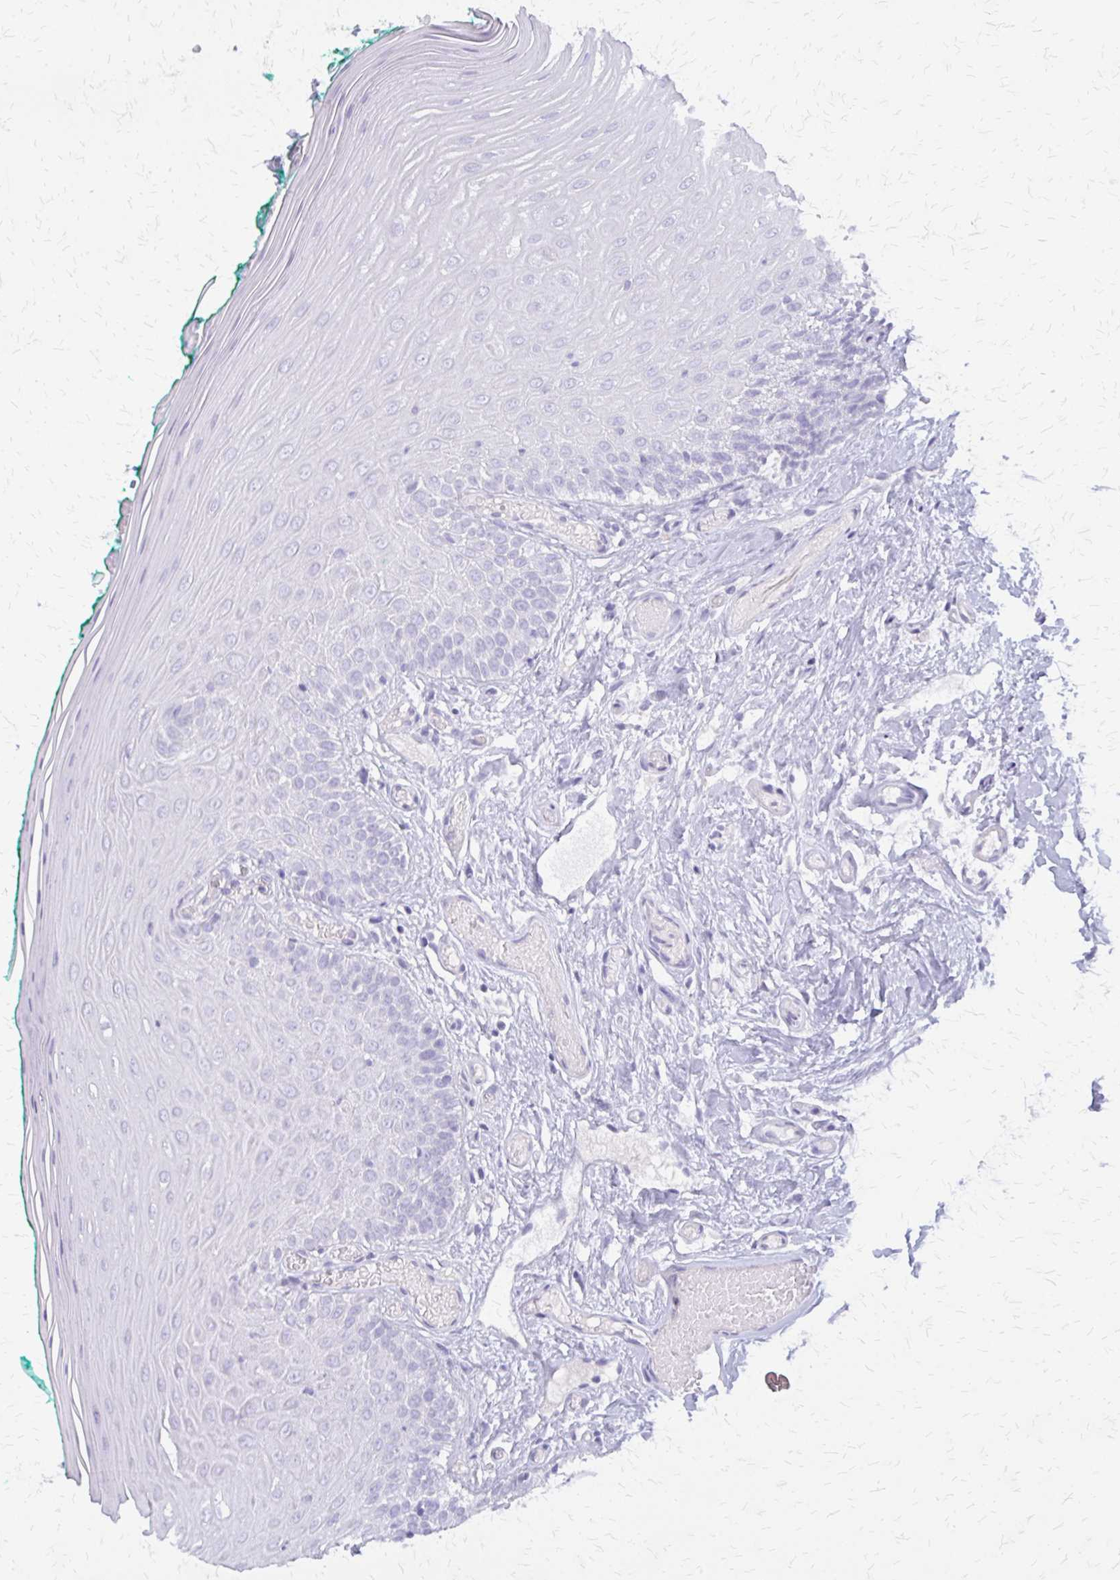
{"staining": {"intensity": "negative", "quantity": "none", "location": "none"}, "tissue": "oral mucosa", "cell_type": "Squamous epithelial cells", "image_type": "normal", "snomed": [{"axis": "morphology", "description": "Normal tissue, NOS"}, {"axis": "topography", "description": "Oral tissue"}], "caption": "The image exhibits no staining of squamous epithelial cells in unremarkable oral mucosa. The staining is performed using DAB brown chromogen with nuclei counter-stained in using hematoxylin.", "gene": "GLRX", "patient": {"sex": "female", "age": 40}}